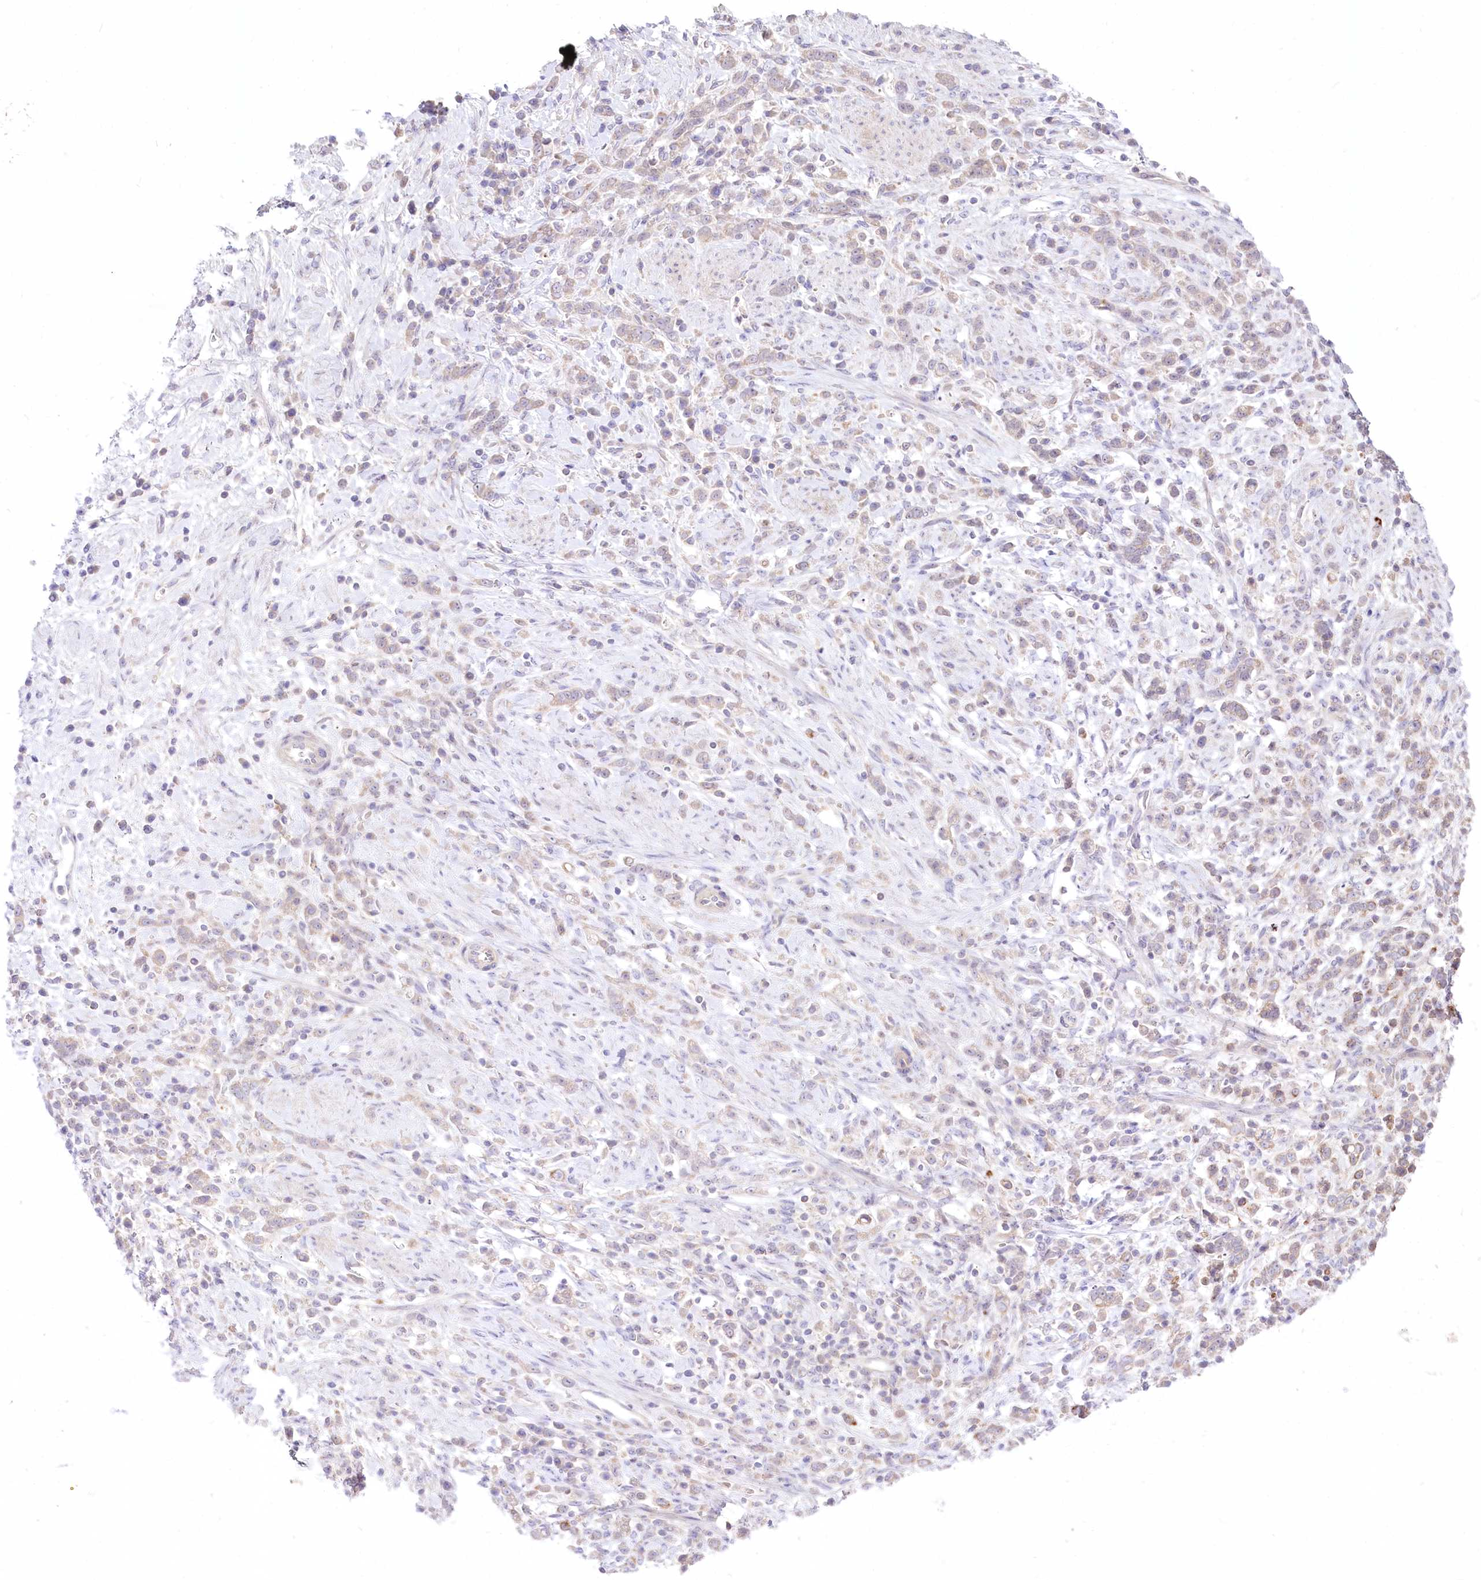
{"staining": {"intensity": "negative", "quantity": "none", "location": "none"}, "tissue": "stomach cancer", "cell_type": "Tumor cells", "image_type": "cancer", "snomed": [{"axis": "morphology", "description": "Adenocarcinoma, NOS"}, {"axis": "topography", "description": "Stomach"}], "caption": "Immunohistochemical staining of stomach cancer (adenocarcinoma) exhibits no significant expression in tumor cells. The staining is performed using DAB (3,3'-diaminobenzidine) brown chromogen with nuclei counter-stained in using hematoxylin.", "gene": "HELT", "patient": {"sex": "female", "age": 60}}